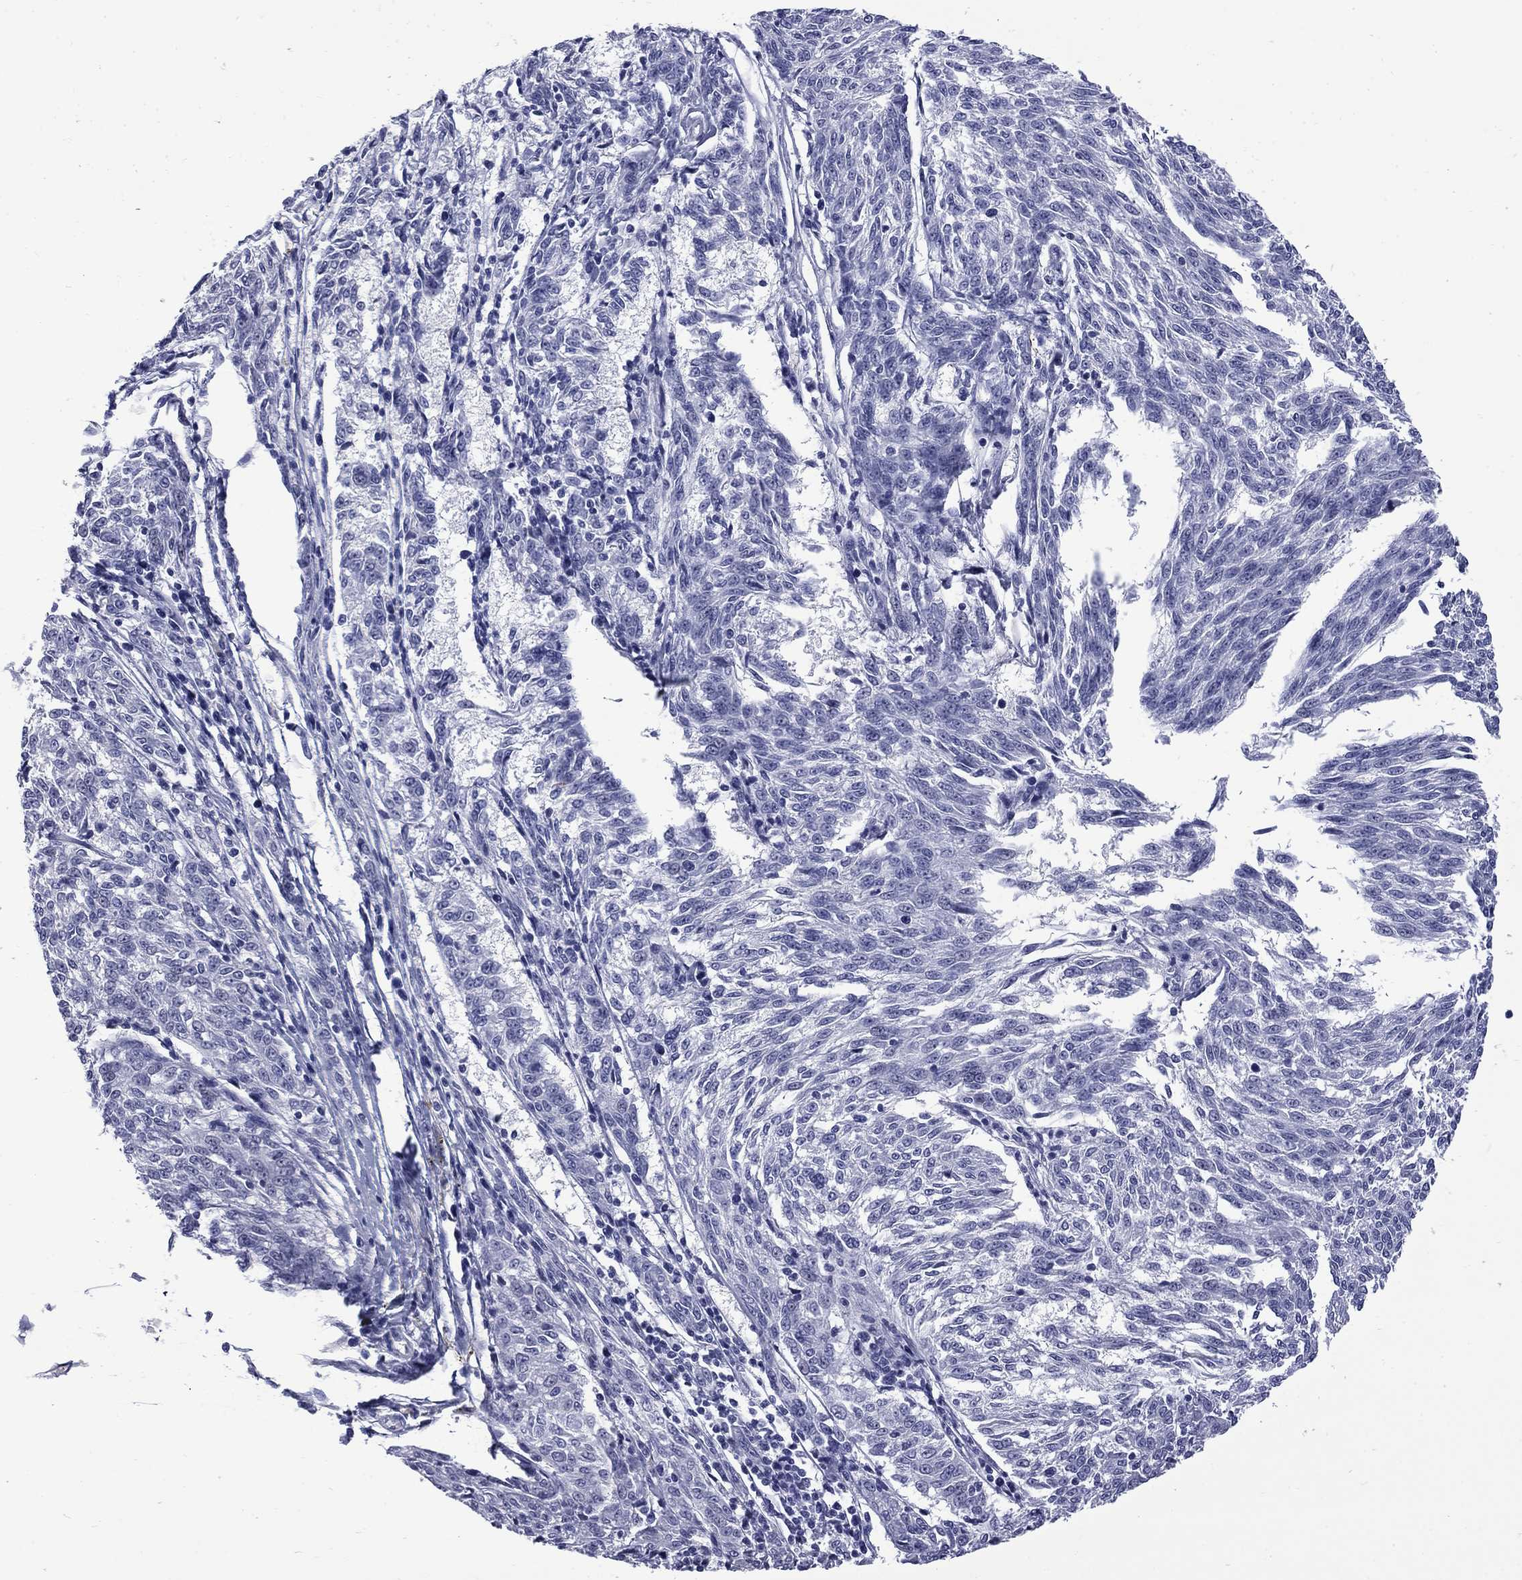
{"staining": {"intensity": "negative", "quantity": "none", "location": "none"}, "tissue": "melanoma", "cell_type": "Tumor cells", "image_type": "cancer", "snomed": [{"axis": "morphology", "description": "Malignant melanoma, NOS"}, {"axis": "topography", "description": "Skin"}], "caption": "Human melanoma stained for a protein using IHC reveals no staining in tumor cells.", "gene": "MGARP", "patient": {"sex": "female", "age": 72}}